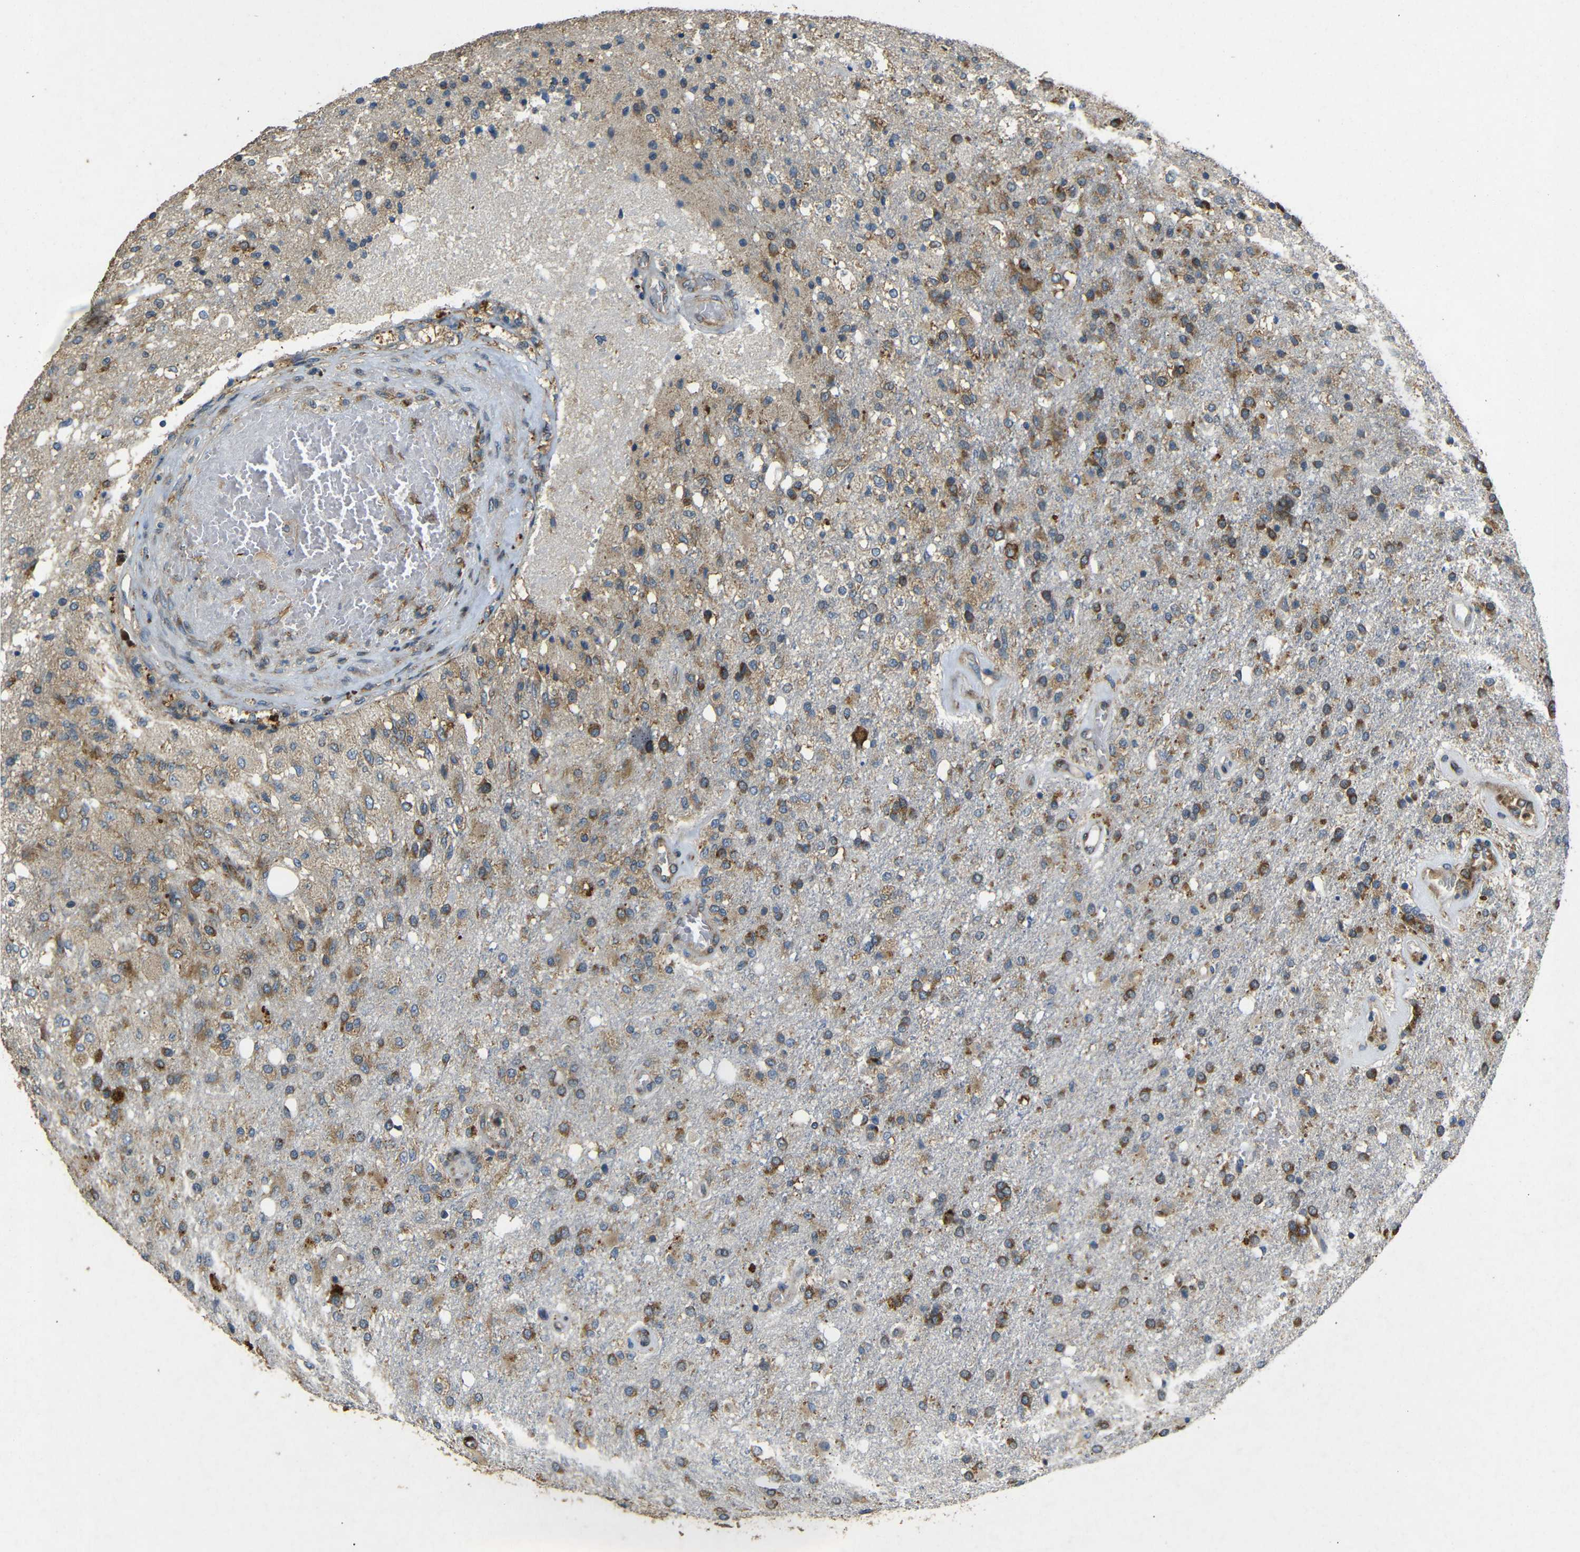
{"staining": {"intensity": "strong", "quantity": "25%-75%", "location": "cytoplasmic/membranous"}, "tissue": "glioma", "cell_type": "Tumor cells", "image_type": "cancer", "snomed": [{"axis": "morphology", "description": "Normal tissue, NOS"}, {"axis": "morphology", "description": "Glioma, malignant, High grade"}, {"axis": "topography", "description": "Cerebral cortex"}], "caption": "Immunohistochemical staining of human glioma displays strong cytoplasmic/membranous protein positivity in about 25%-75% of tumor cells.", "gene": "BTF3", "patient": {"sex": "male", "age": 77}}